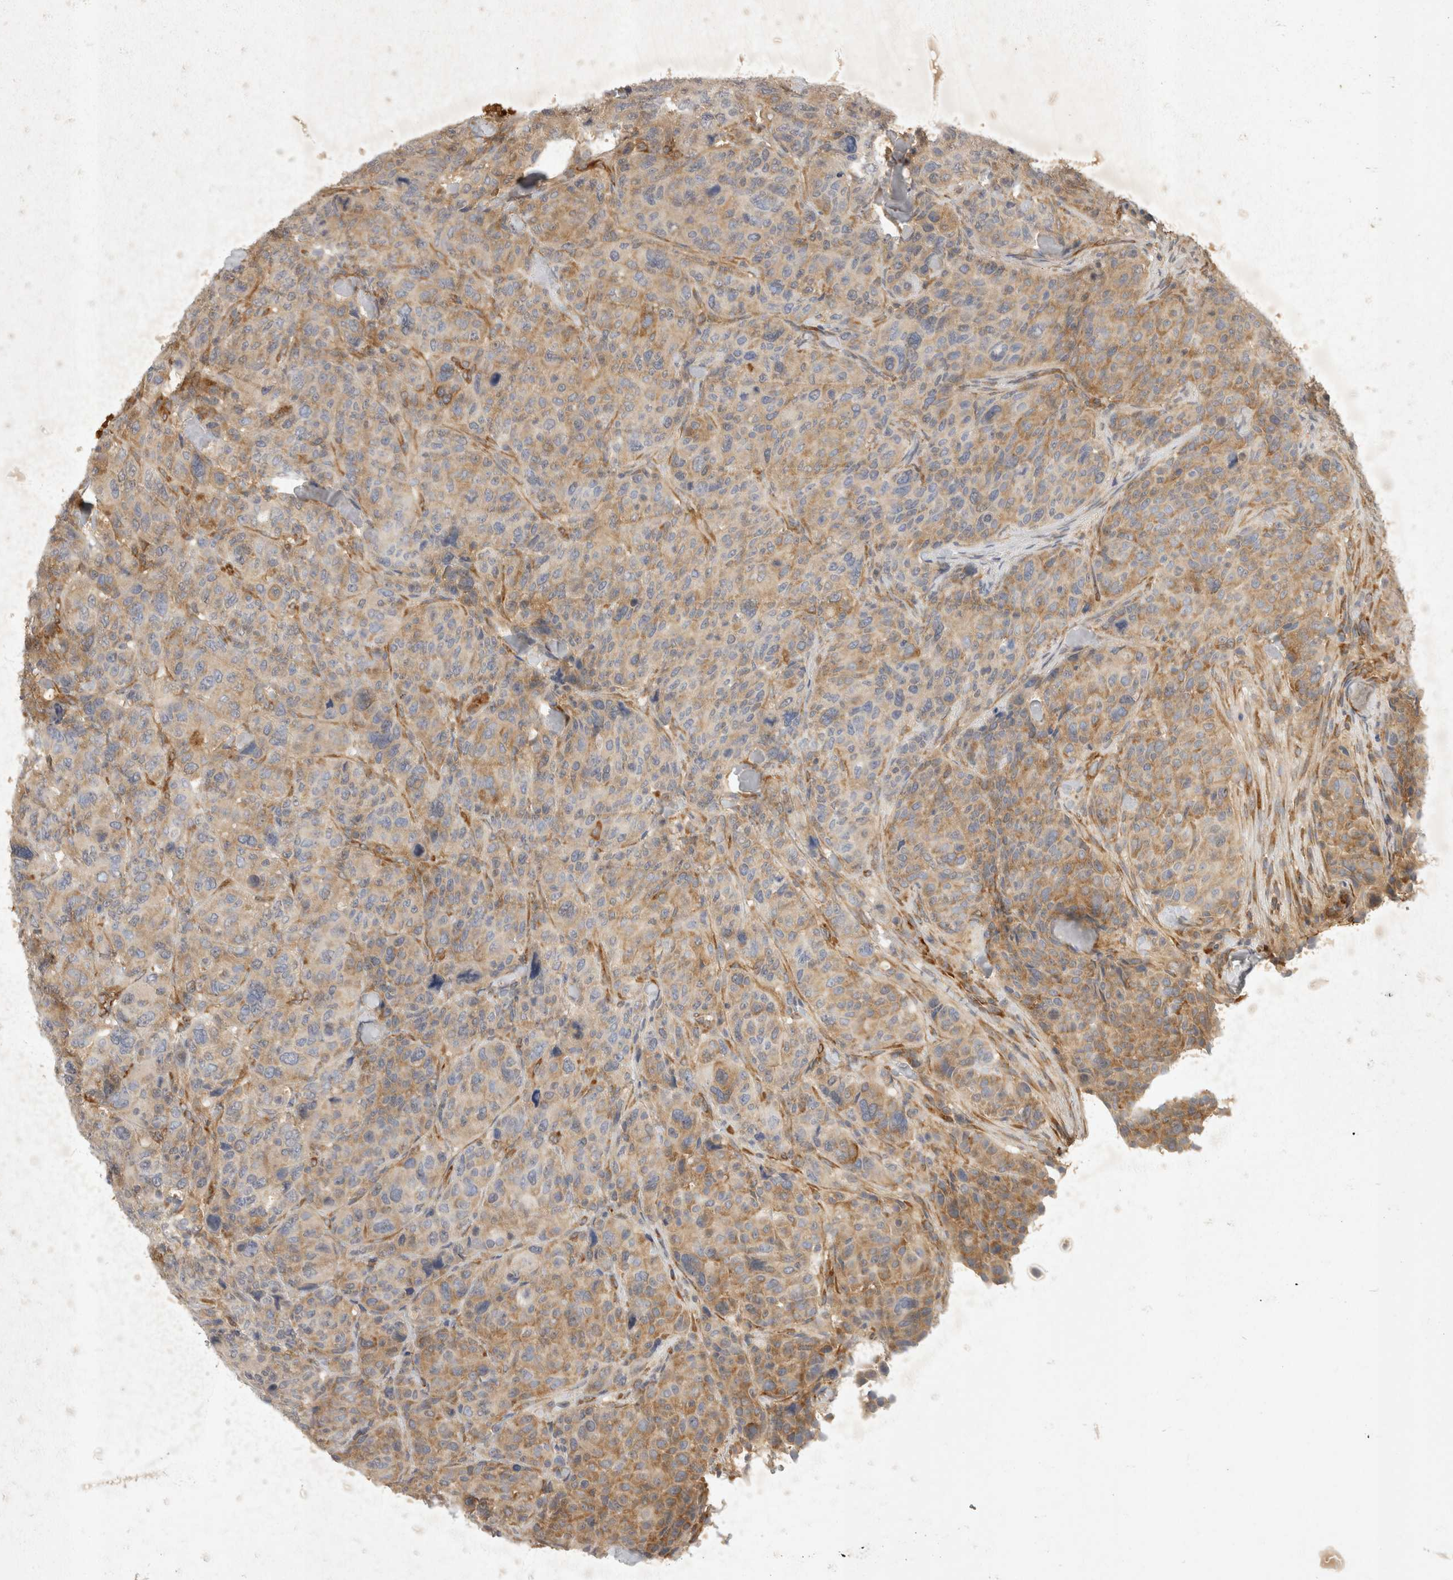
{"staining": {"intensity": "weak", "quantity": "25%-75%", "location": "cytoplasmic/membranous"}, "tissue": "breast cancer", "cell_type": "Tumor cells", "image_type": "cancer", "snomed": [{"axis": "morphology", "description": "Duct carcinoma"}, {"axis": "topography", "description": "Breast"}], "caption": "Immunohistochemistry (DAB (3,3'-diaminobenzidine)) staining of breast cancer reveals weak cytoplasmic/membranous protein positivity in about 25%-75% of tumor cells.", "gene": "EIF4G3", "patient": {"sex": "female", "age": 37}}